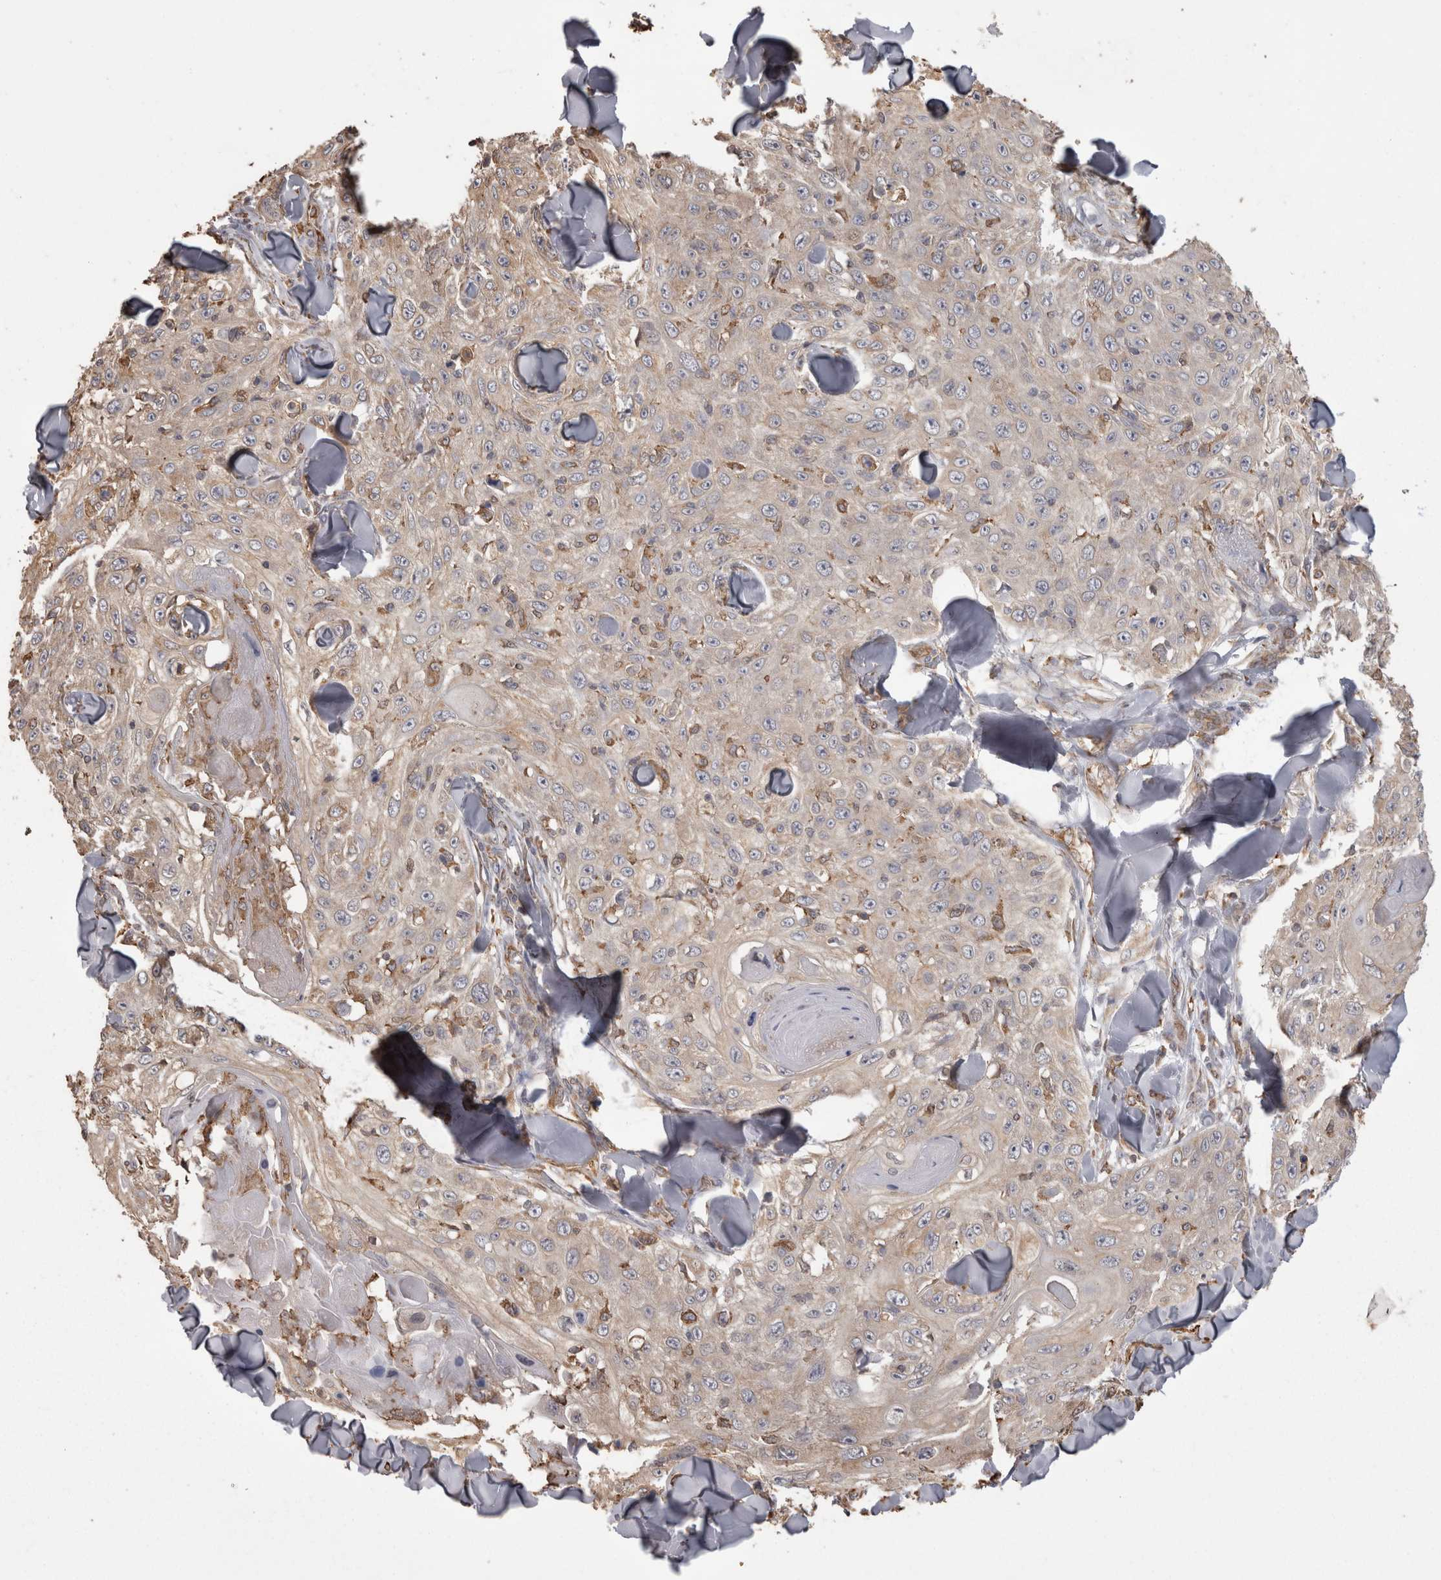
{"staining": {"intensity": "negative", "quantity": "none", "location": "none"}, "tissue": "skin cancer", "cell_type": "Tumor cells", "image_type": "cancer", "snomed": [{"axis": "morphology", "description": "Squamous cell carcinoma, NOS"}, {"axis": "topography", "description": "Skin"}], "caption": "Human skin squamous cell carcinoma stained for a protein using IHC displays no expression in tumor cells.", "gene": "PON2", "patient": {"sex": "male", "age": 86}}